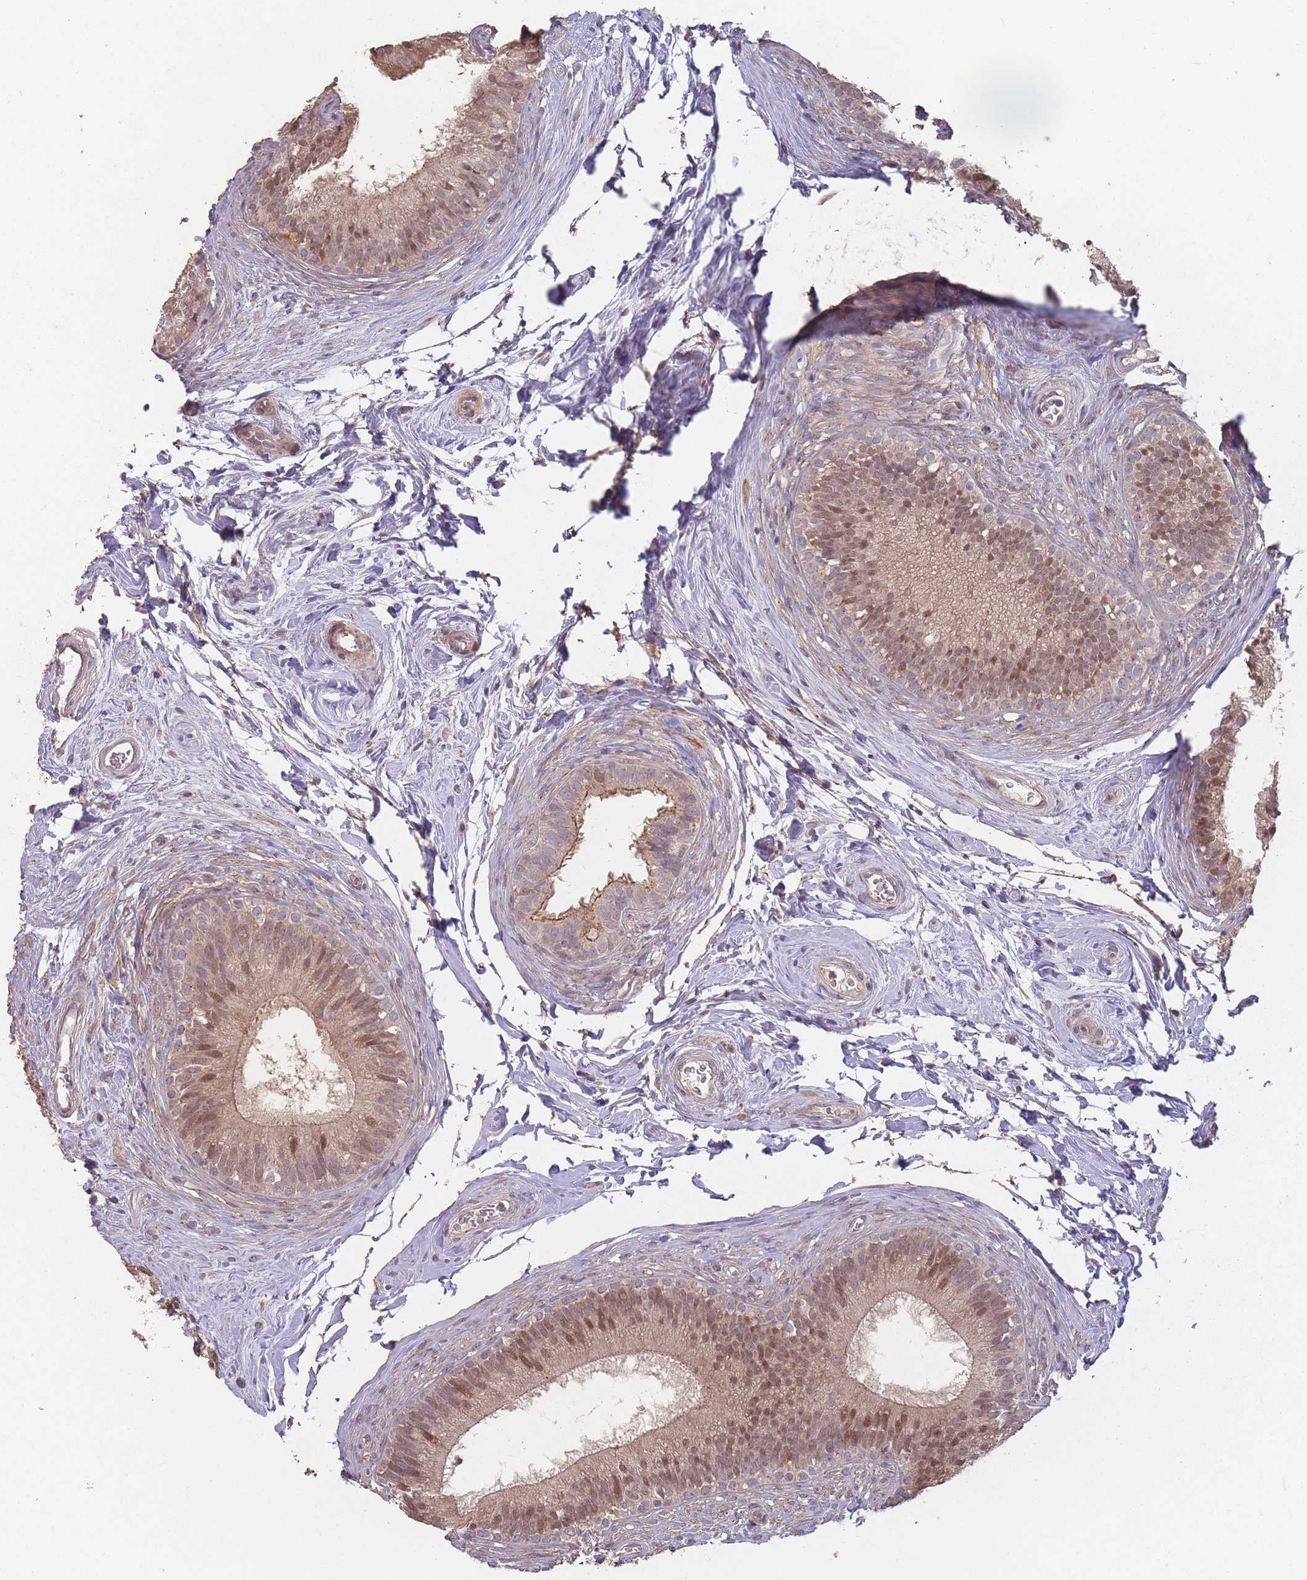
{"staining": {"intensity": "moderate", "quantity": ">75%", "location": "cytoplasmic/membranous,nuclear"}, "tissue": "epididymis", "cell_type": "Glandular cells", "image_type": "normal", "snomed": [{"axis": "morphology", "description": "Normal tissue, NOS"}, {"axis": "topography", "description": "Epididymis"}], "caption": "Immunohistochemical staining of benign epididymis demonstrates medium levels of moderate cytoplasmic/membranous,nuclear expression in approximately >75% of glandular cells. The protein is shown in brown color, while the nuclei are stained blue.", "gene": "ERCC6L", "patient": {"sex": "male", "age": 33}}